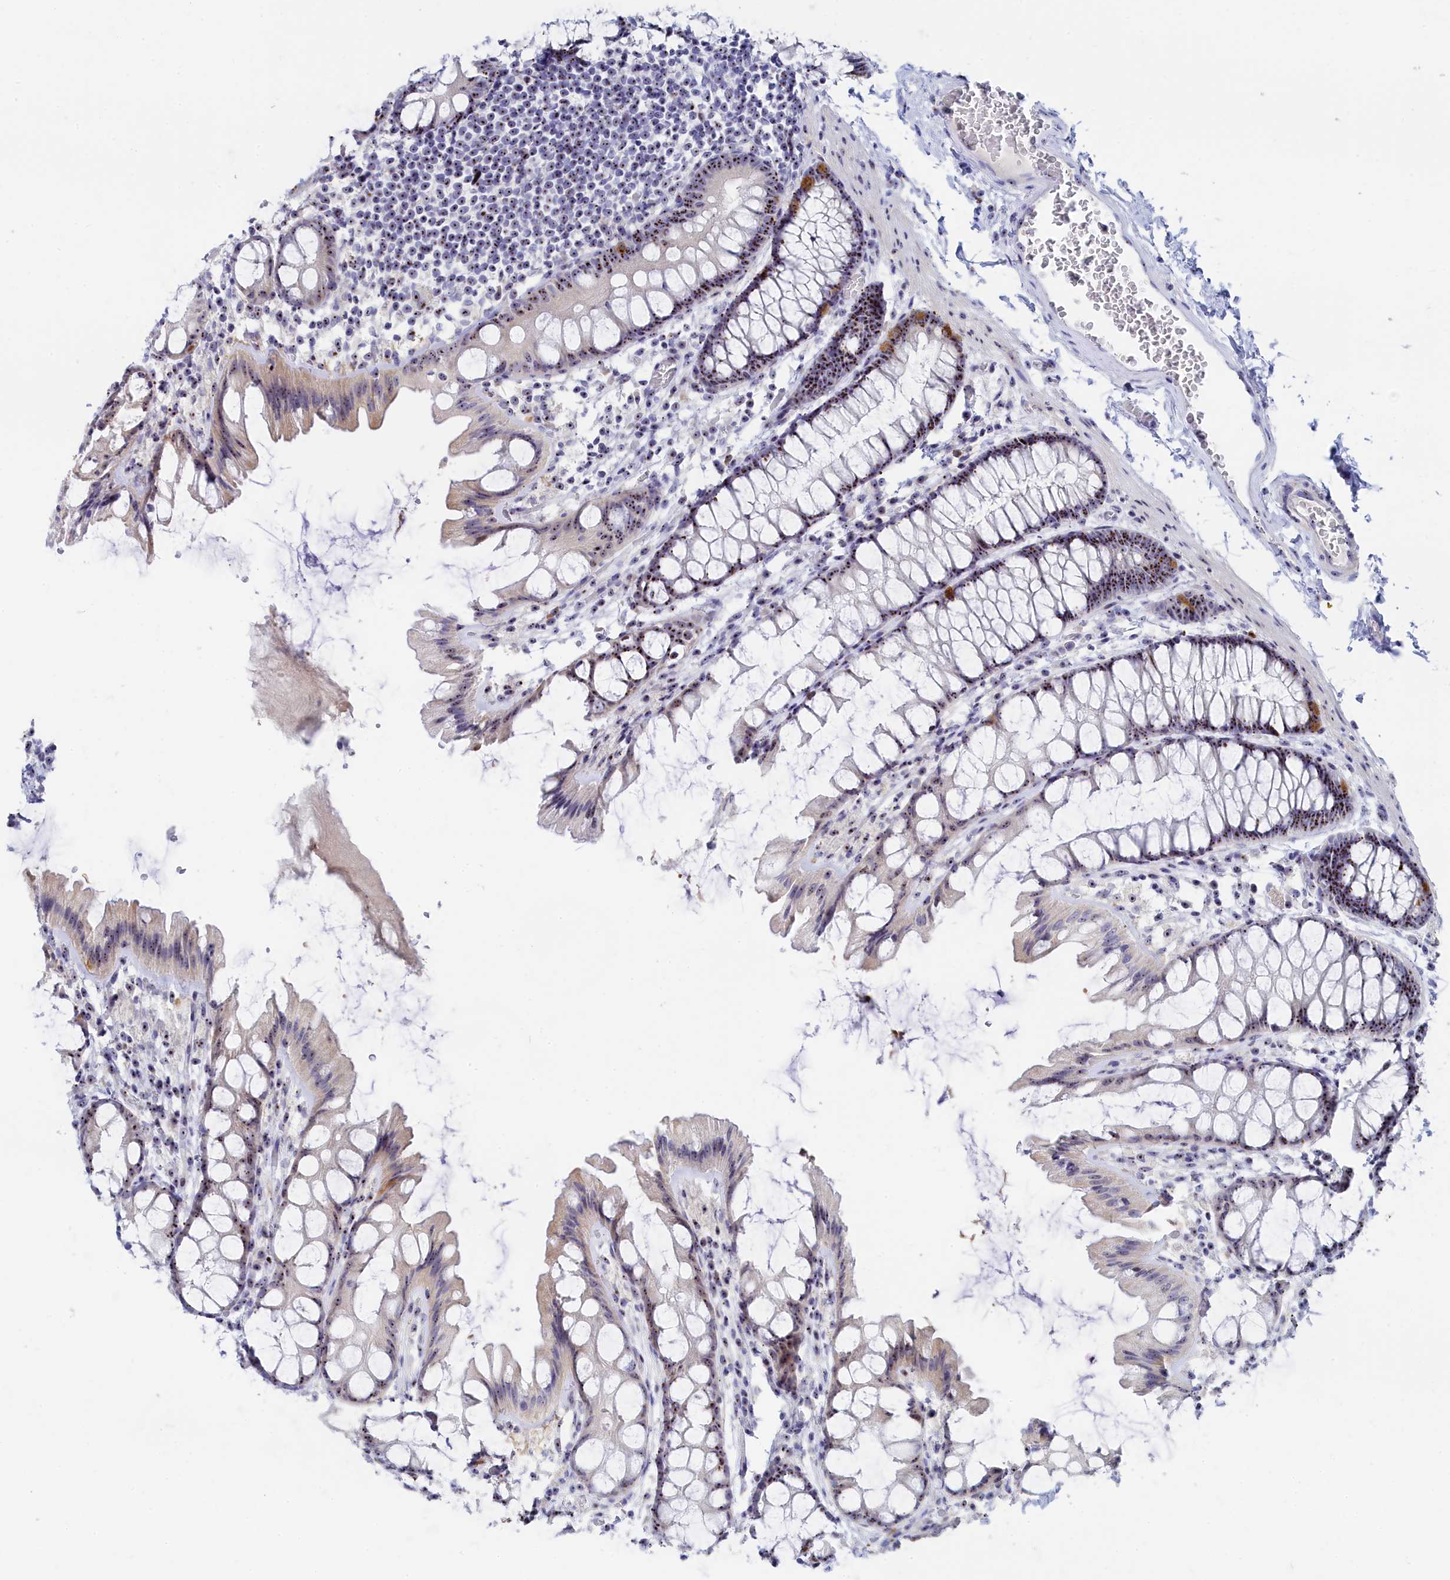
{"staining": {"intensity": "moderate", "quantity": ">75%", "location": "nuclear"}, "tissue": "colon", "cell_type": "Endothelial cells", "image_type": "normal", "snomed": [{"axis": "morphology", "description": "Normal tissue, NOS"}, {"axis": "topography", "description": "Colon"}], "caption": "Protein staining demonstrates moderate nuclear staining in approximately >75% of endothelial cells in unremarkable colon. The staining was performed using DAB (3,3'-diaminobenzidine), with brown indicating positive protein expression. Nuclei are stained blue with hematoxylin.", "gene": "RSL1D1", "patient": {"sex": "male", "age": 47}}